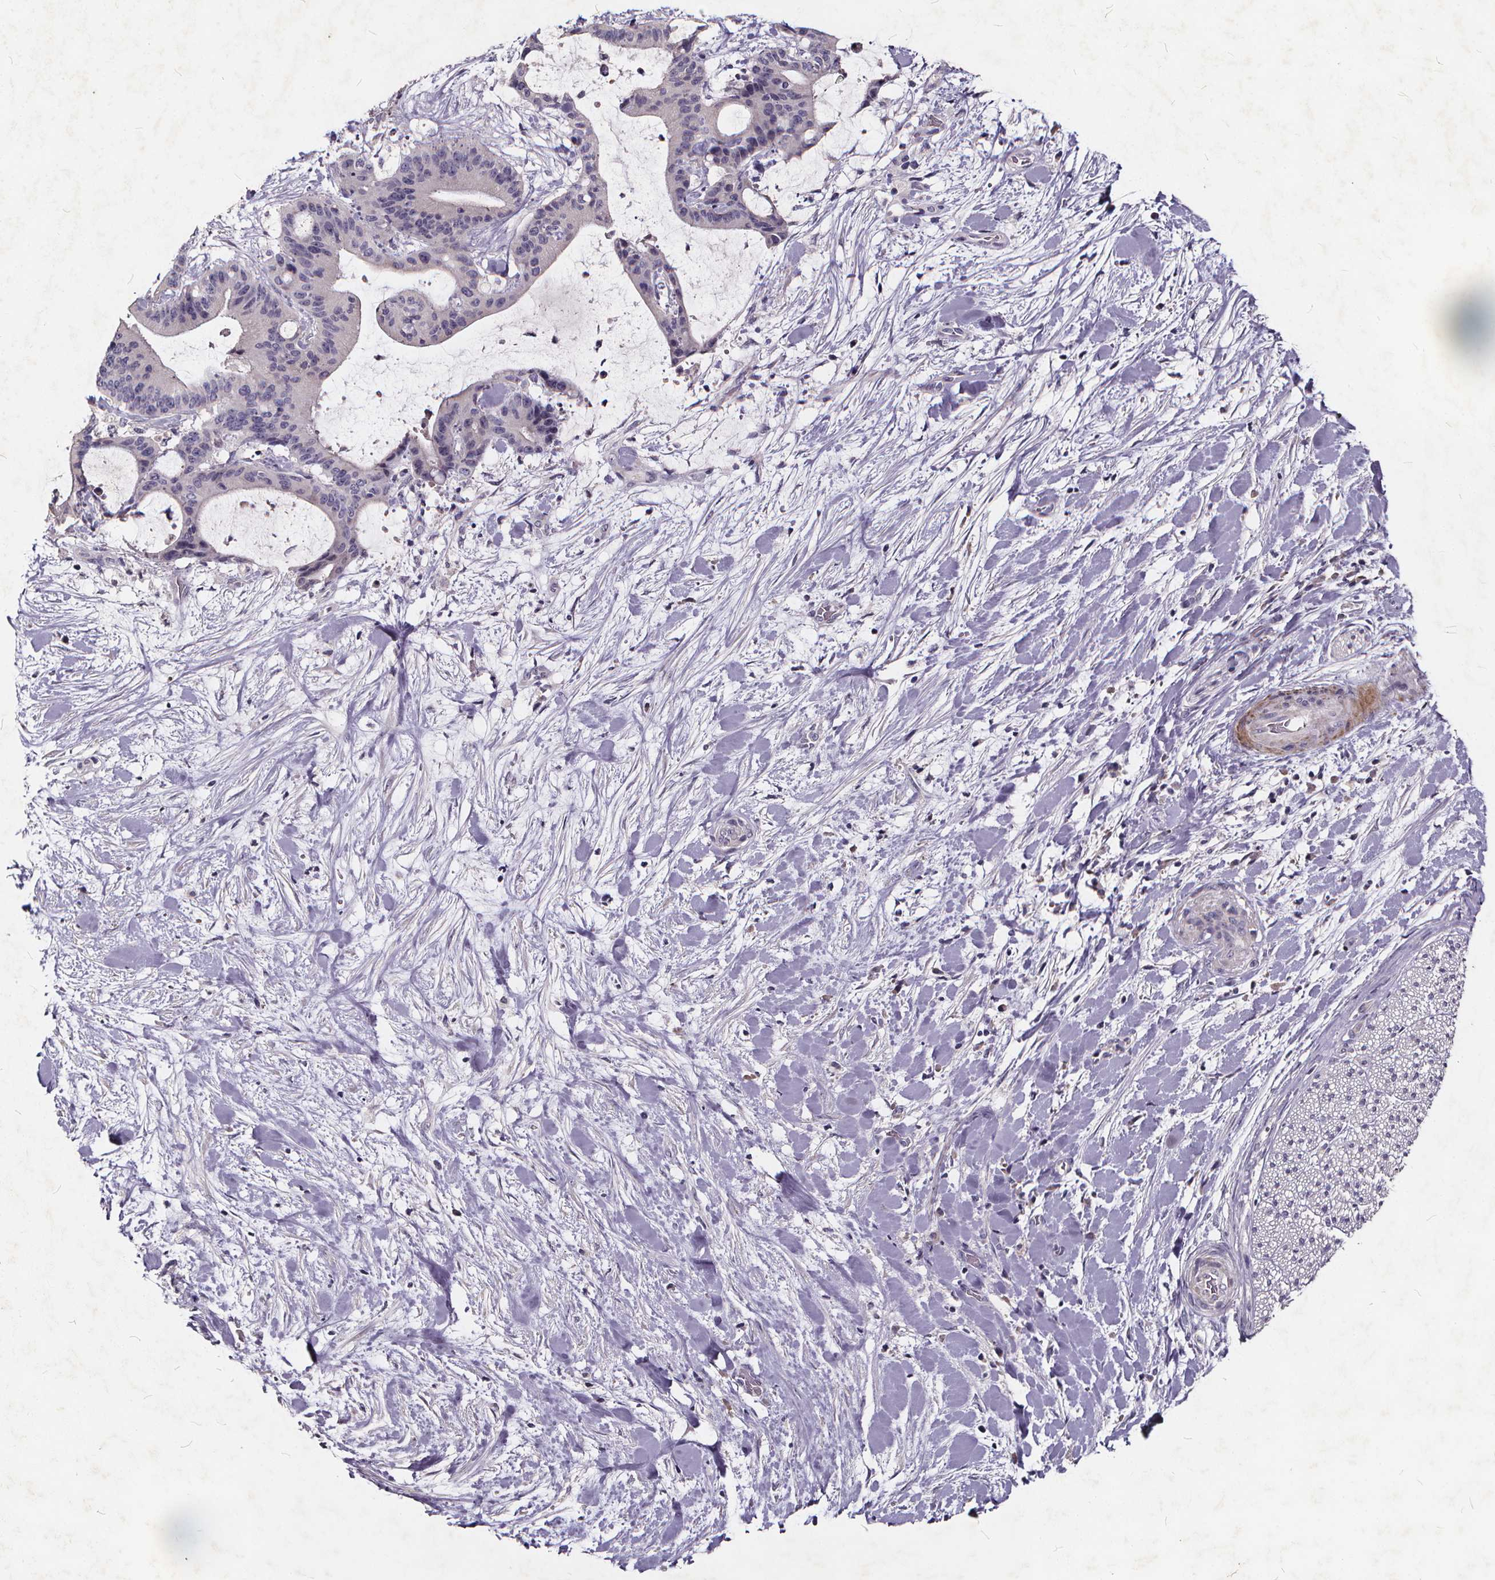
{"staining": {"intensity": "negative", "quantity": "none", "location": "none"}, "tissue": "liver cancer", "cell_type": "Tumor cells", "image_type": "cancer", "snomed": [{"axis": "morphology", "description": "Cholangiocarcinoma"}, {"axis": "topography", "description": "Liver"}], "caption": "High power microscopy photomicrograph of an IHC histopathology image of liver cancer, revealing no significant positivity in tumor cells.", "gene": "TSPAN14", "patient": {"sex": "female", "age": 73}}